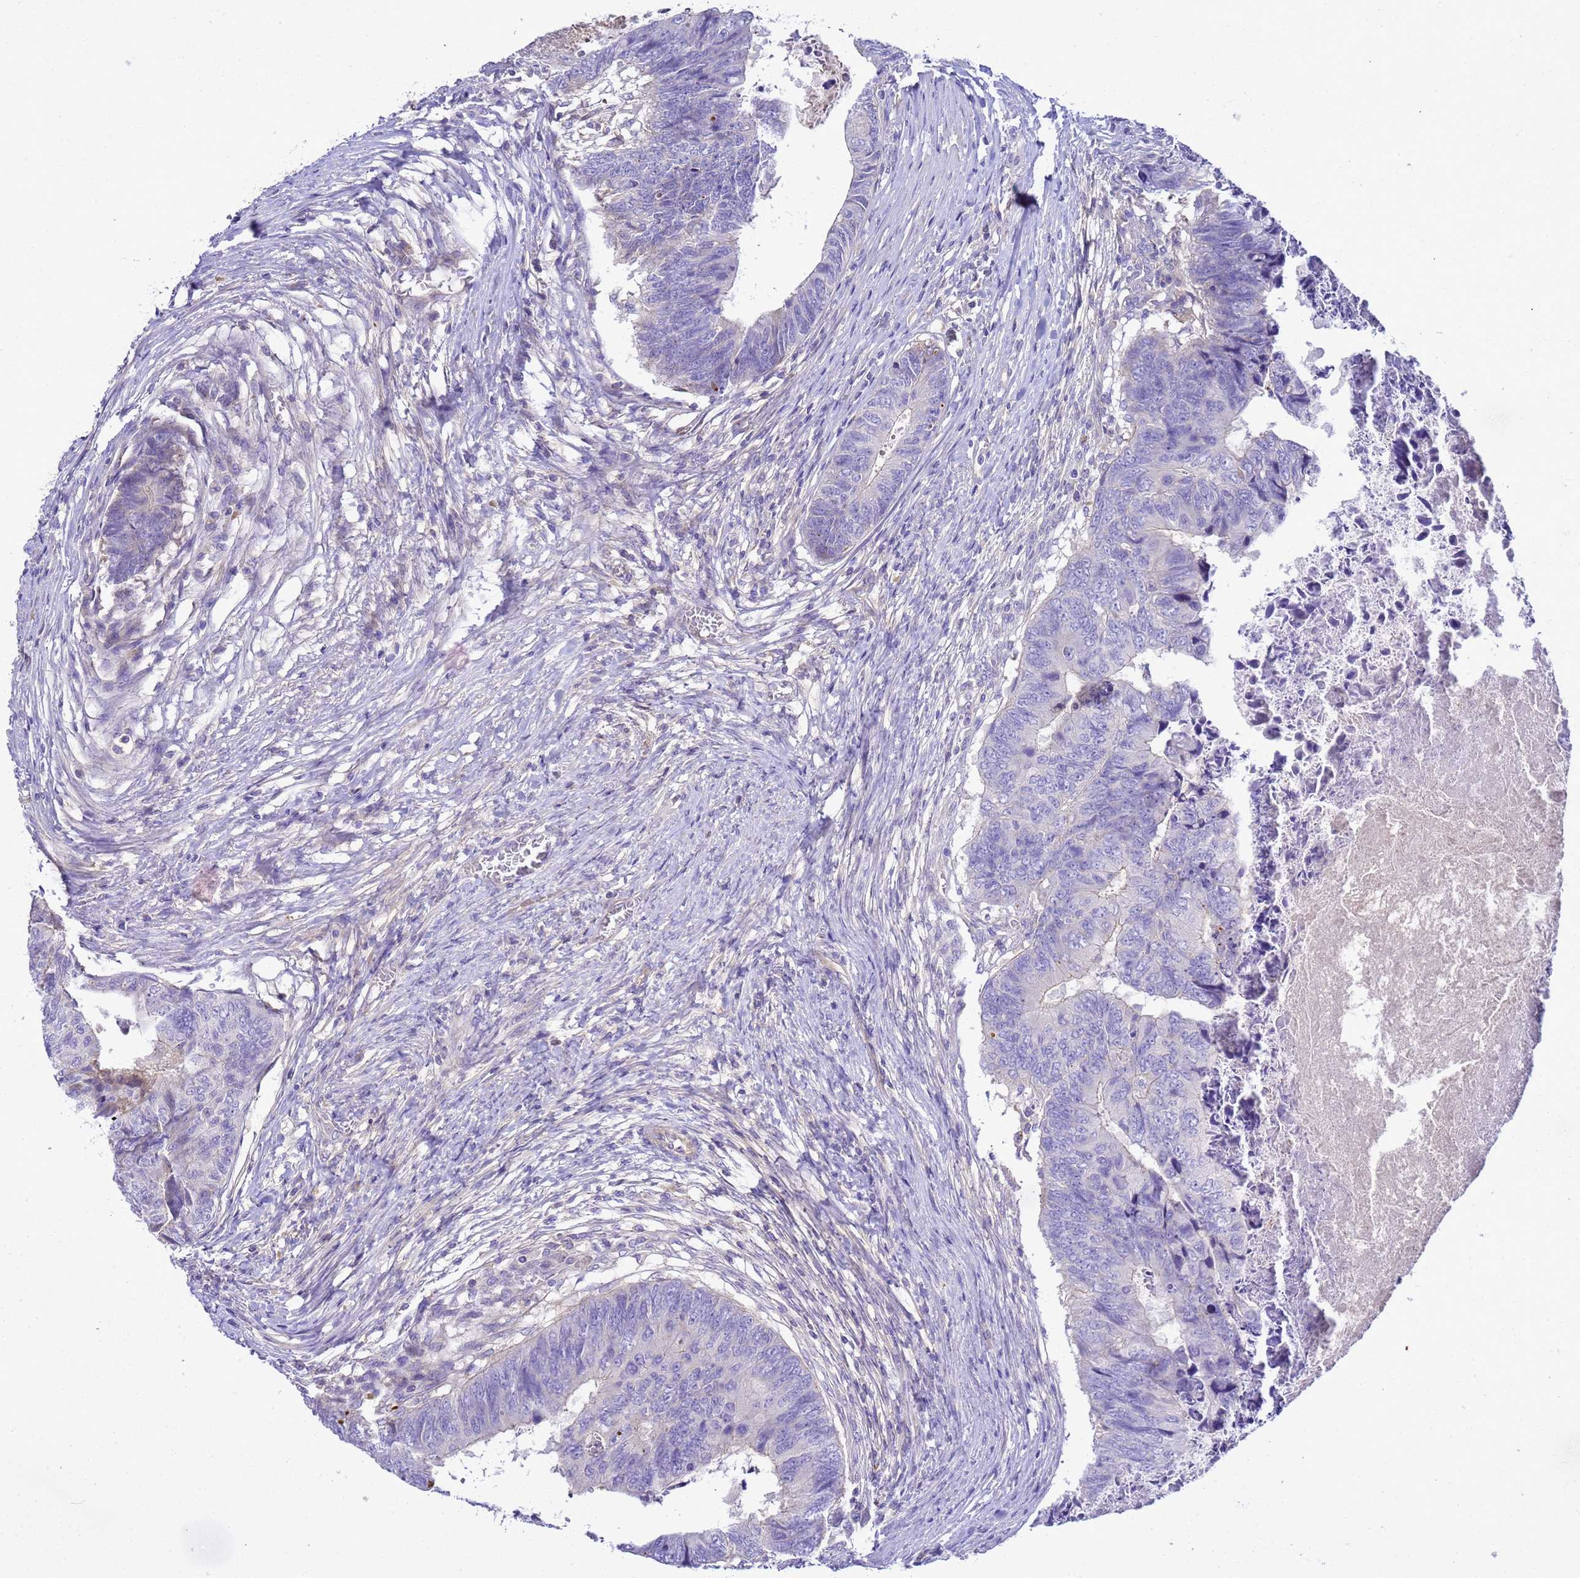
{"staining": {"intensity": "negative", "quantity": "none", "location": "none"}, "tissue": "colorectal cancer", "cell_type": "Tumor cells", "image_type": "cancer", "snomed": [{"axis": "morphology", "description": "Adenocarcinoma, NOS"}, {"axis": "topography", "description": "Colon"}], "caption": "Tumor cells show no significant staining in colorectal adenocarcinoma.", "gene": "TBCD", "patient": {"sex": "female", "age": 67}}